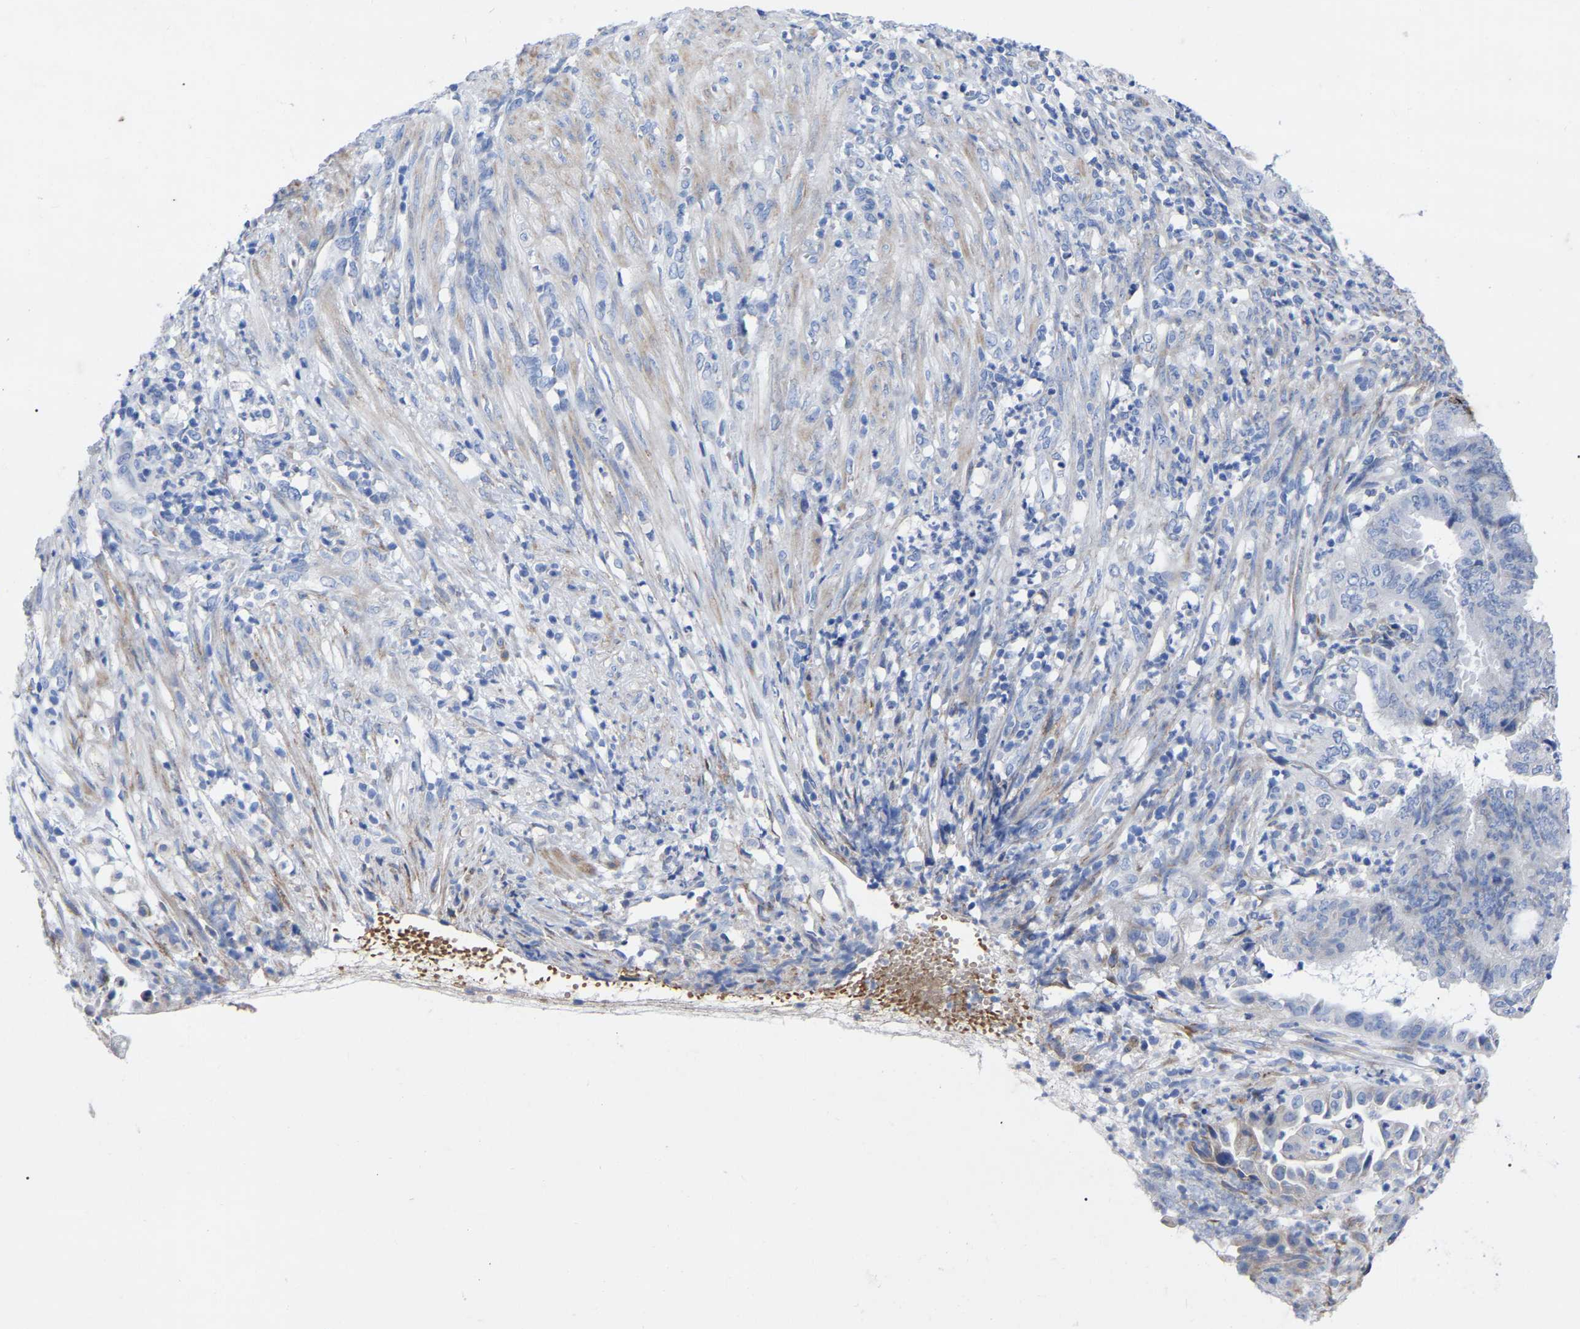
{"staining": {"intensity": "negative", "quantity": "none", "location": "none"}, "tissue": "endometrial cancer", "cell_type": "Tumor cells", "image_type": "cancer", "snomed": [{"axis": "morphology", "description": "Adenocarcinoma, NOS"}, {"axis": "topography", "description": "Endometrium"}], "caption": "The micrograph reveals no staining of tumor cells in endometrial cancer (adenocarcinoma).", "gene": "GDF3", "patient": {"sex": "female", "age": 51}}